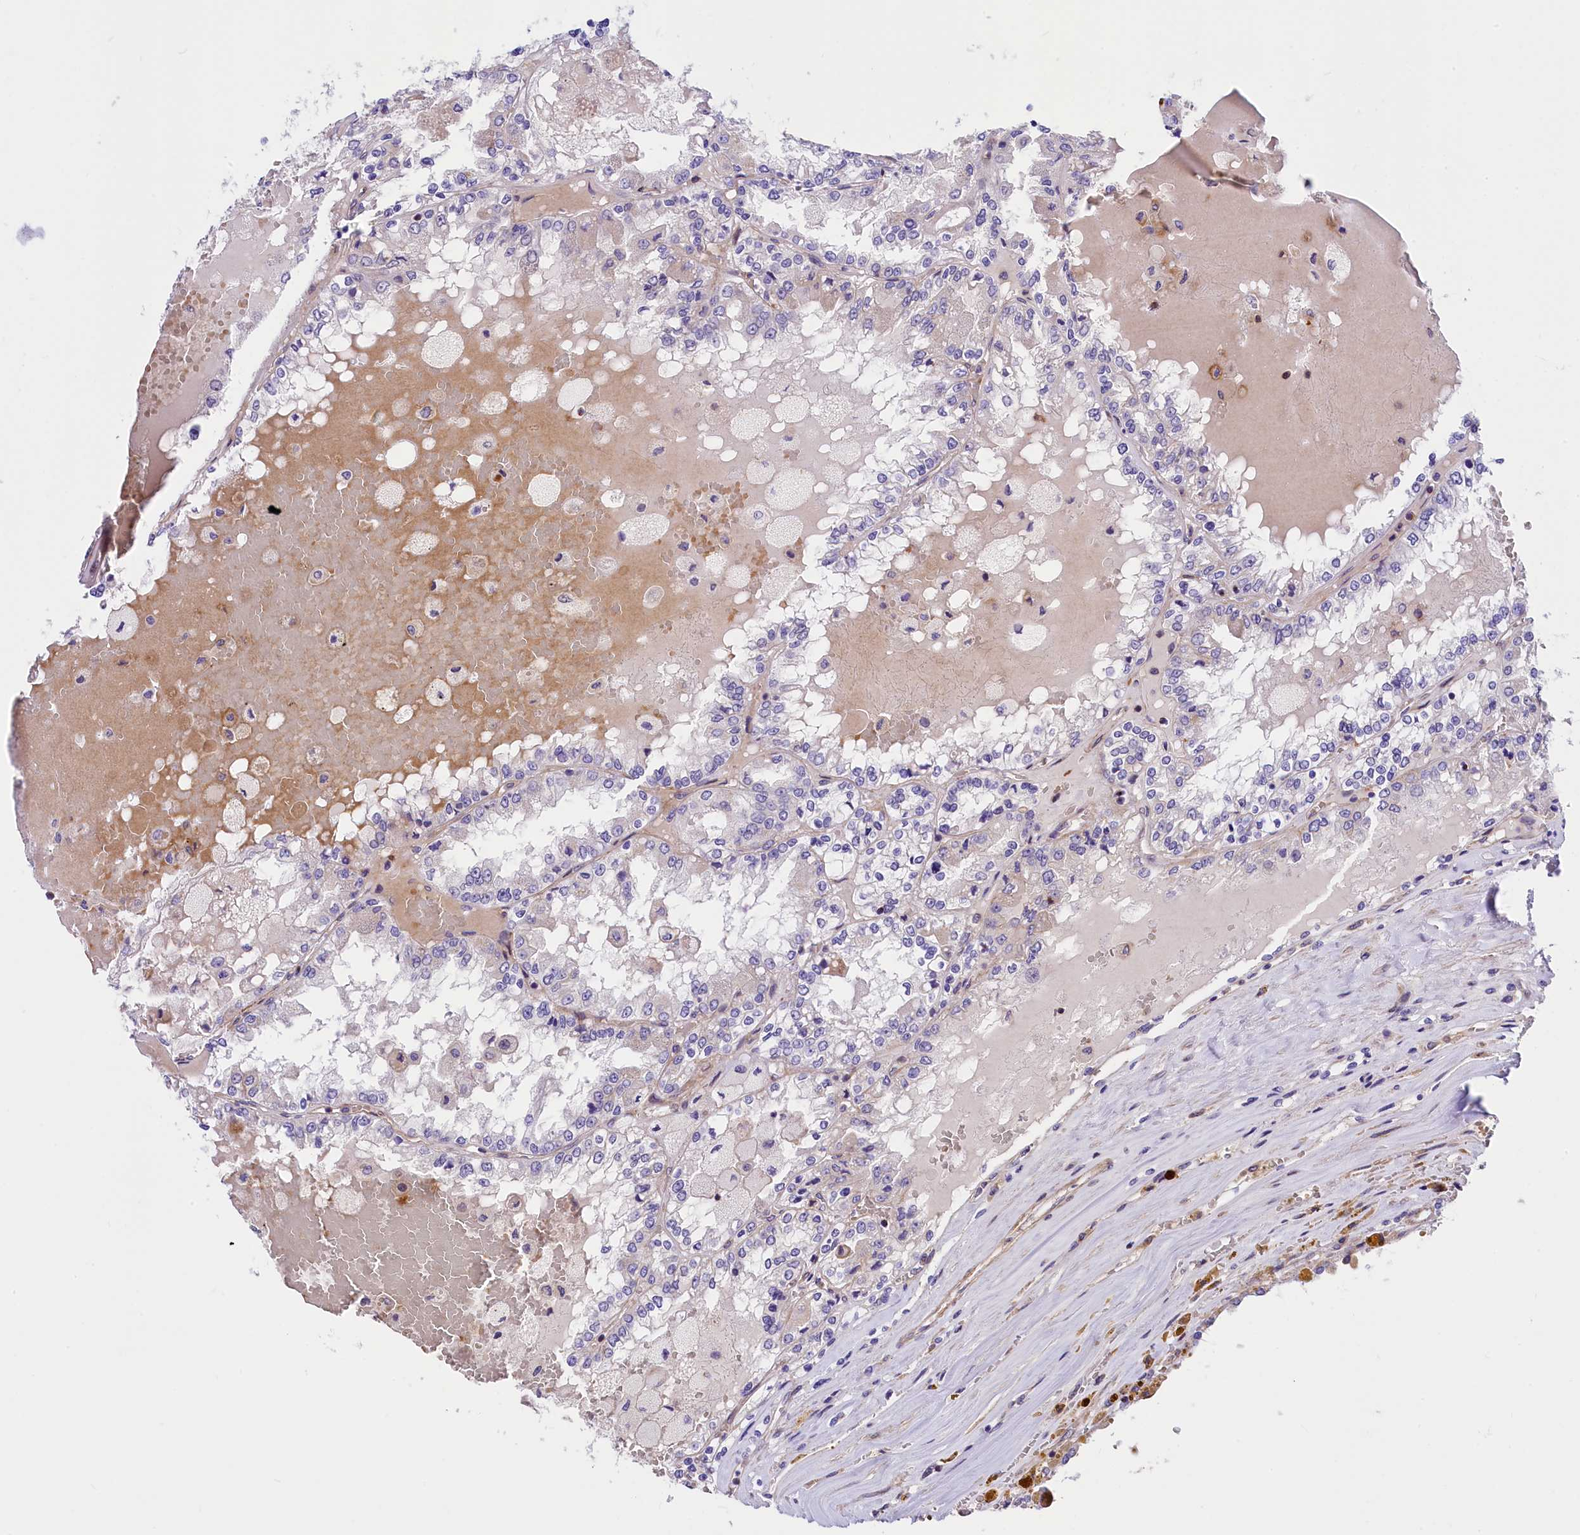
{"staining": {"intensity": "negative", "quantity": "none", "location": "none"}, "tissue": "renal cancer", "cell_type": "Tumor cells", "image_type": "cancer", "snomed": [{"axis": "morphology", "description": "Adenocarcinoma, NOS"}, {"axis": "topography", "description": "Kidney"}], "caption": "A histopathology image of human renal cancer (adenocarcinoma) is negative for staining in tumor cells.", "gene": "MED20", "patient": {"sex": "female", "age": 56}}